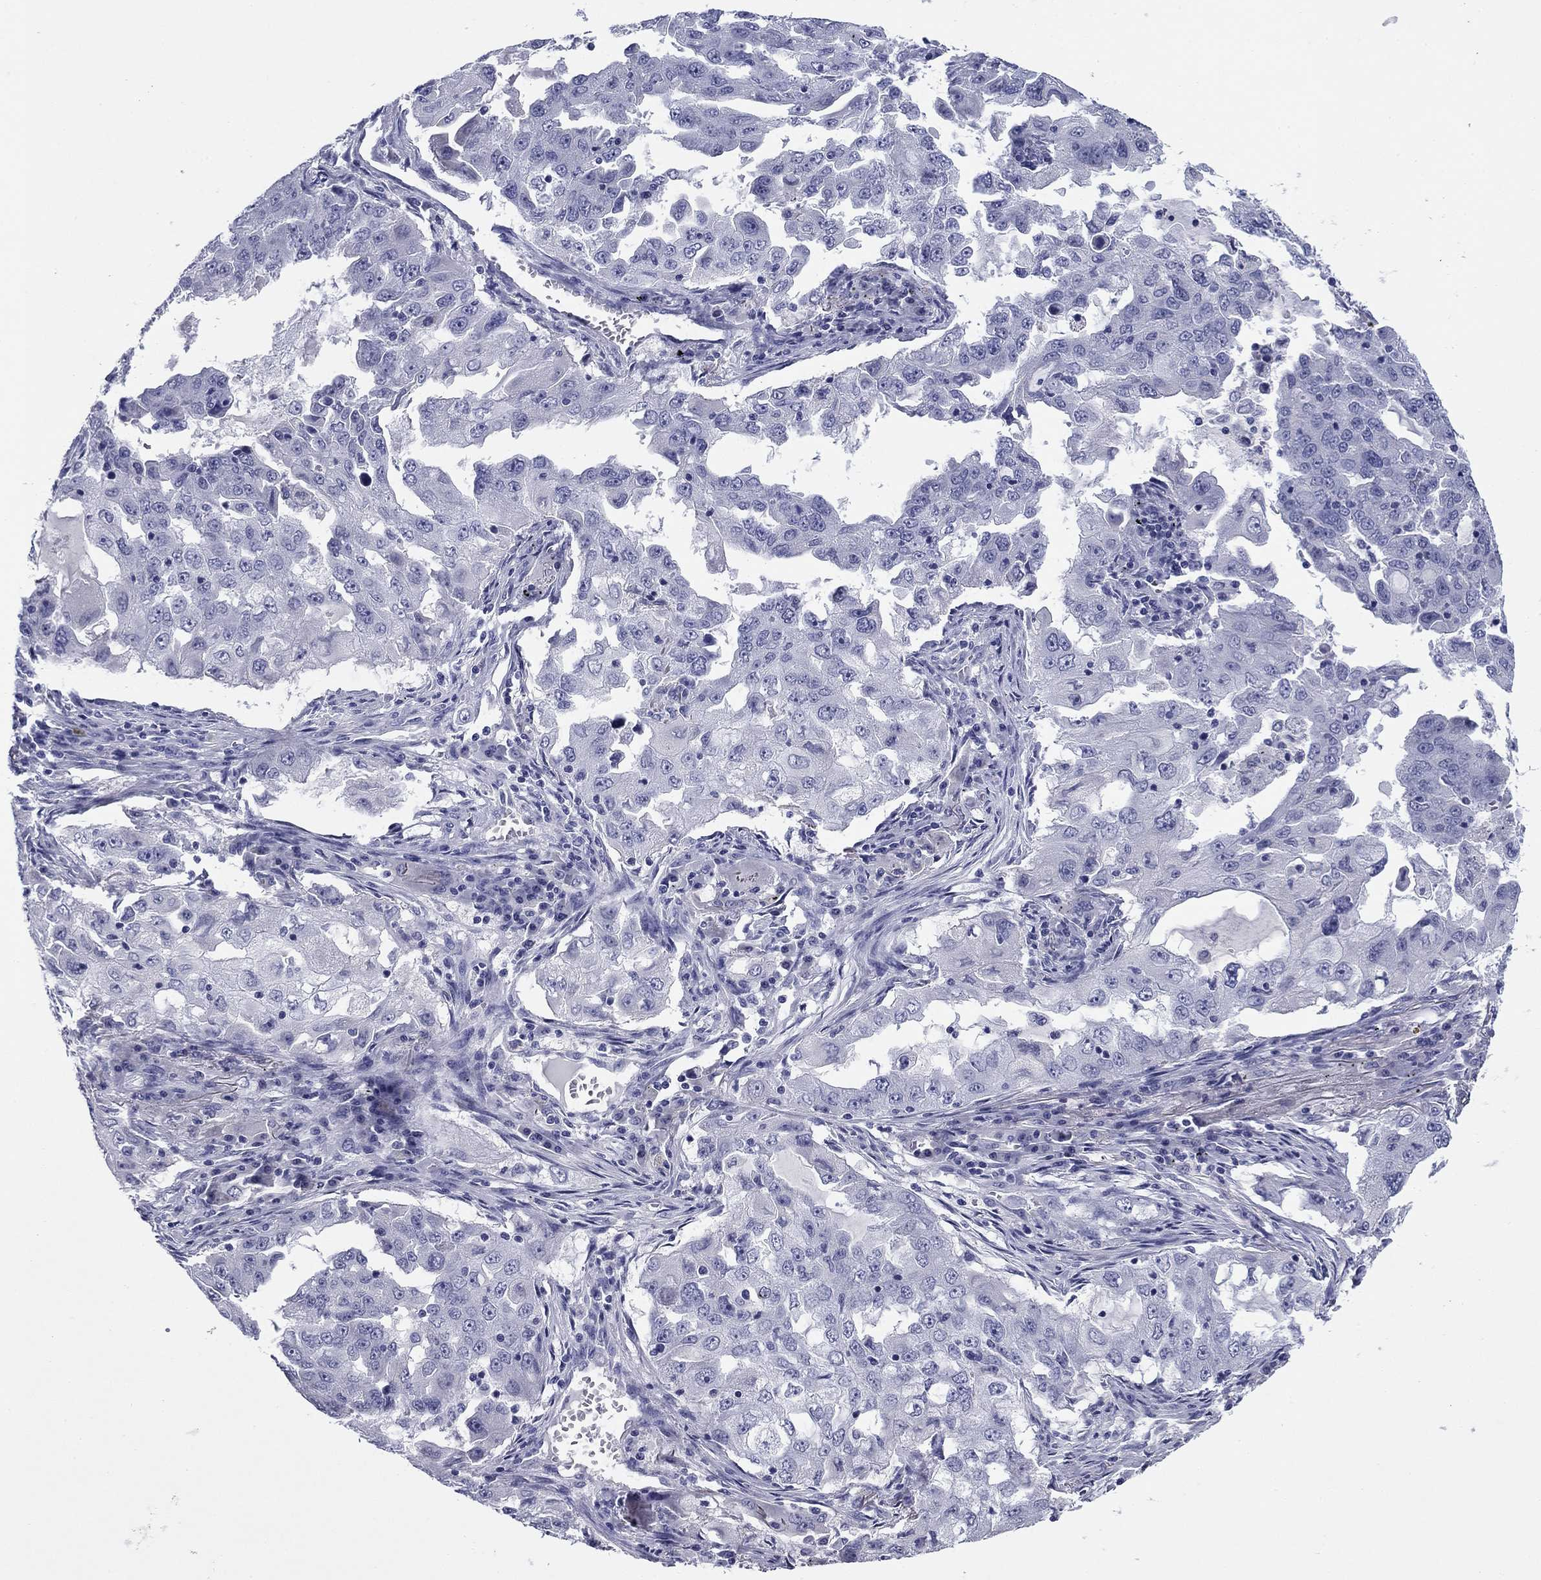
{"staining": {"intensity": "negative", "quantity": "none", "location": "none"}, "tissue": "lung cancer", "cell_type": "Tumor cells", "image_type": "cancer", "snomed": [{"axis": "morphology", "description": "Adenocarcinoma, NOS"}, {"axis": "topography", "description": "Lung"}], "caption": "An image of lung cancer stained for a protein reveals no brown staining in tumor cells. The staining was performed using DAB (3,3'-diaminobenzidine) to visualize the protein expression in brown, while the nuclei were stained in blue with hematoxylin (Magnification: 20x).", "gene": "ABCC2", "patient": {"sex": "female", "age": 61}}